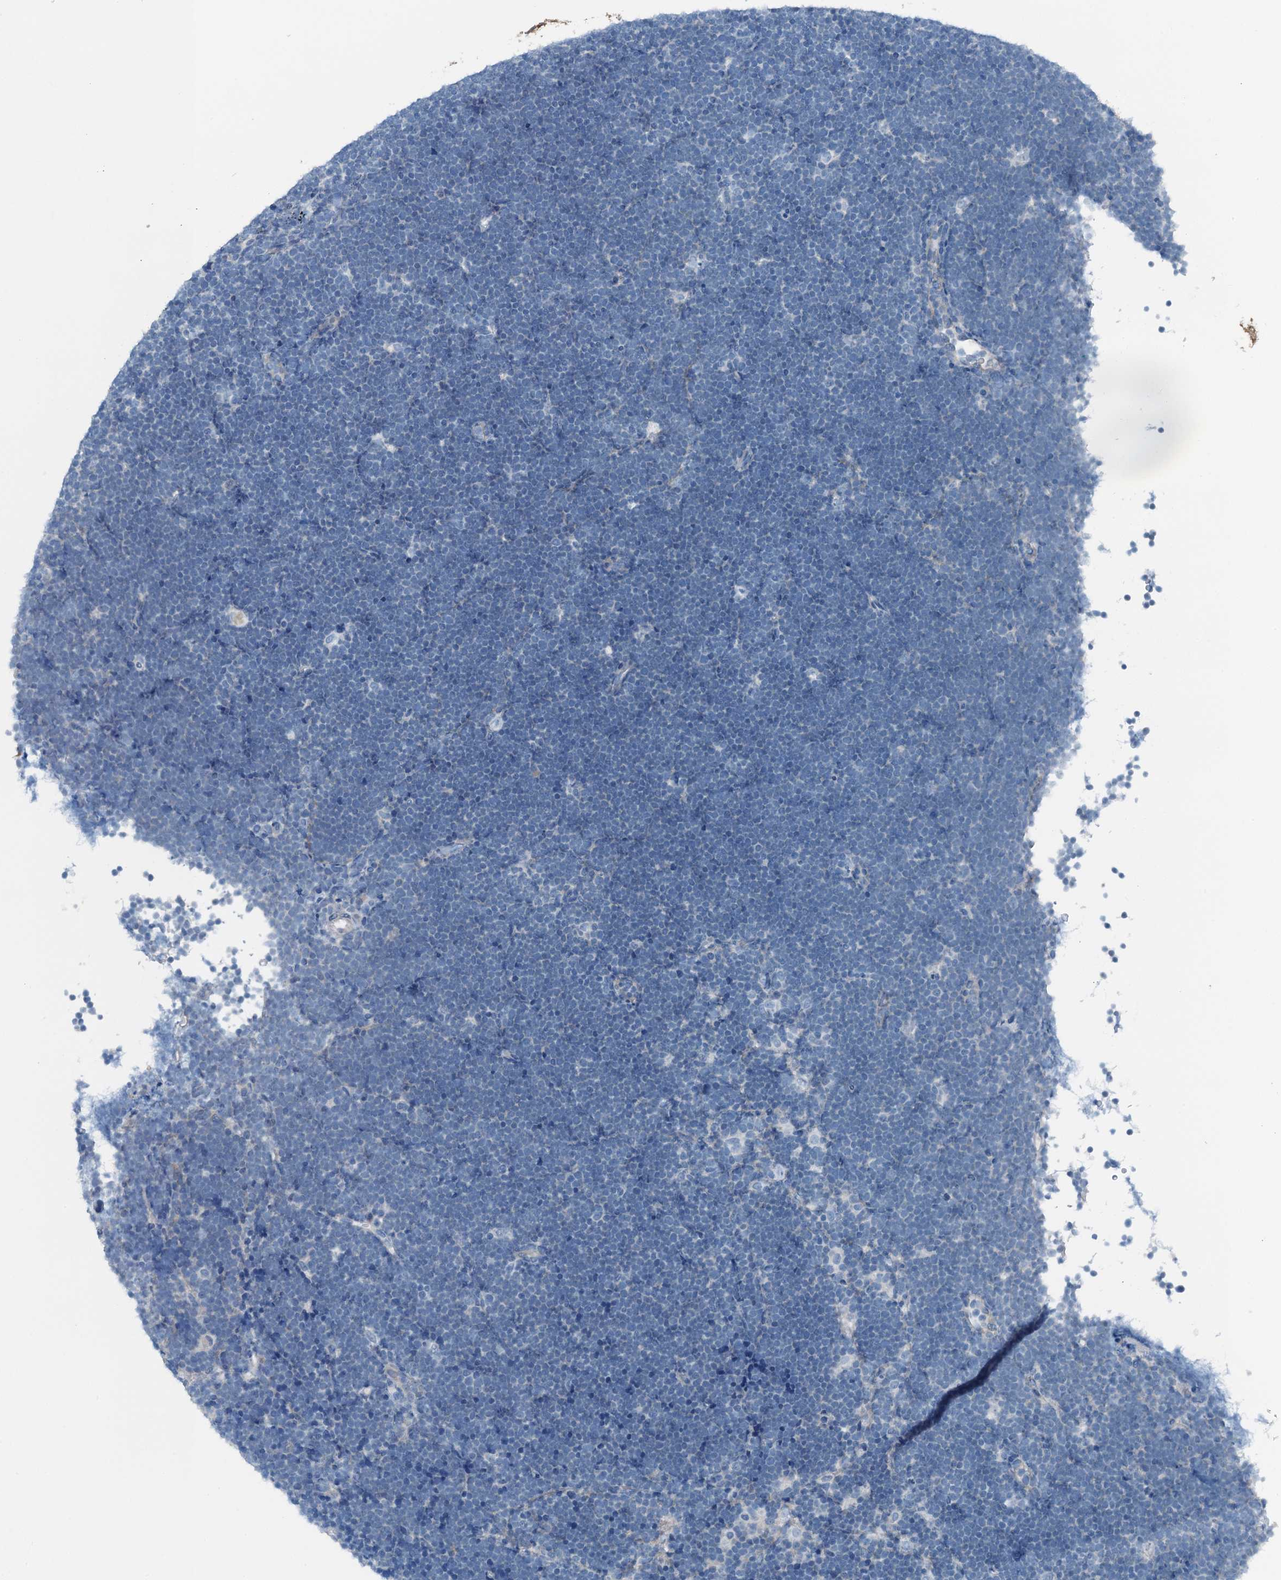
{"staining": {"intensity": "negative", "quantity": "none", "location": "none"}, "tissue": "lymphoma", "cell_type": "Tumor cells", "image_type": "cancer", "snomed": [{"axis": "morphology", "description": "Malignant lymphoma, non-Hodgkin's type, High grade"}, {"axis": "topography", "description": "Lymph node"}], "caption": "Malignant lymphoma, non-Hodgkin's type (high-grade) was stained to show a protein in brown. There is no significant staining in tumor cells.", "gene": "TMOD2", "patient": {"sex": "male", "age": 13}}